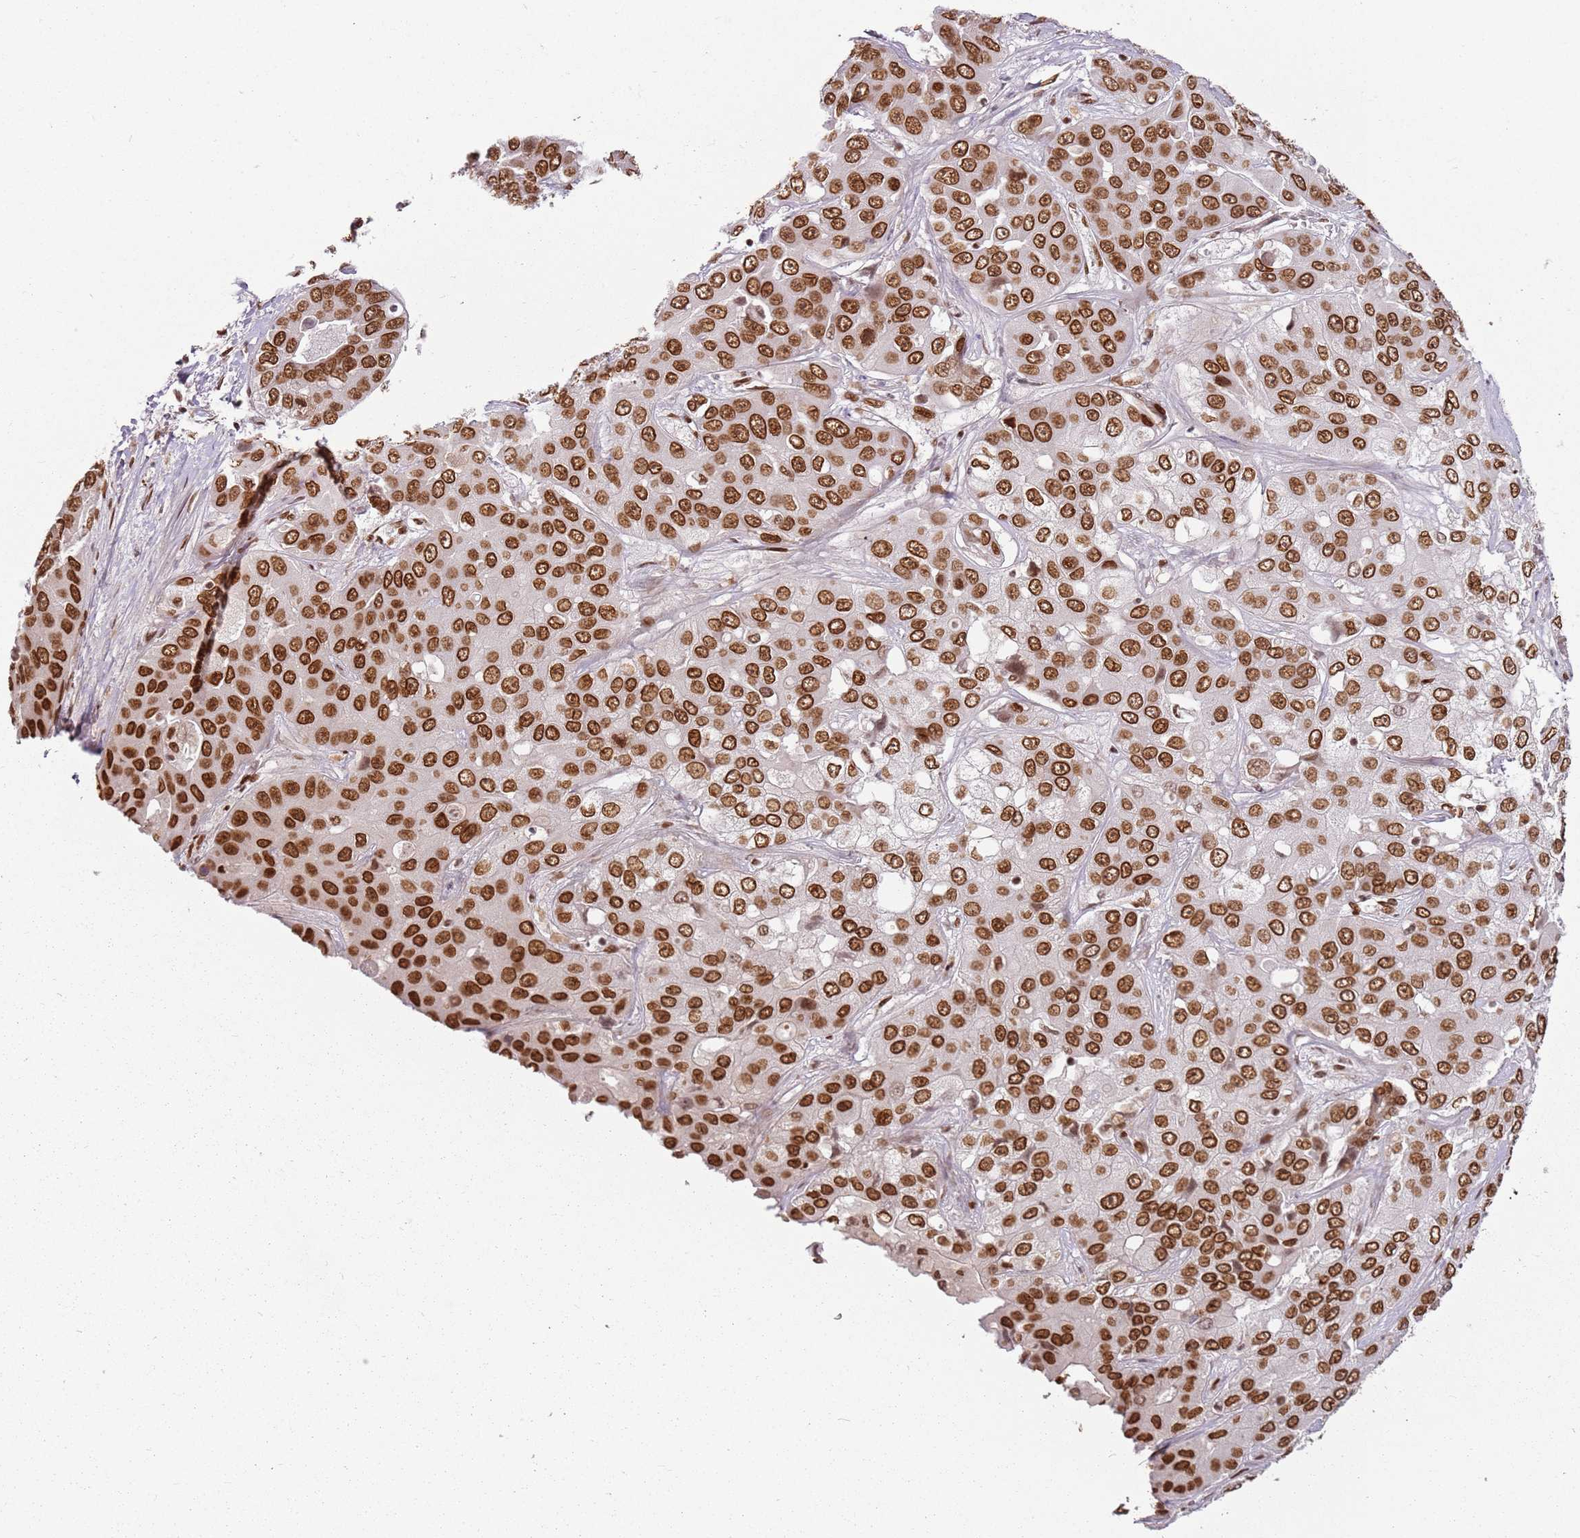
{"staining": {"intensity": "strong", "quantity": ">75%", "location": "nuclear"}, "tissue": "liver cancer", "cell_type": "Tumor cells", "image_type": "cancer", "snomed": [{"axis": "morphology", "description": "Cholangiocarcinoma"}, {"axis": "topography", "description": "Liver"}], "caption": "The immunohistochemical stain labels strong nuclear positivity in tumor cells of liver cancer tissue.", "gene": "TENT4A", "patient": {"sex": "female", "age": 52}}